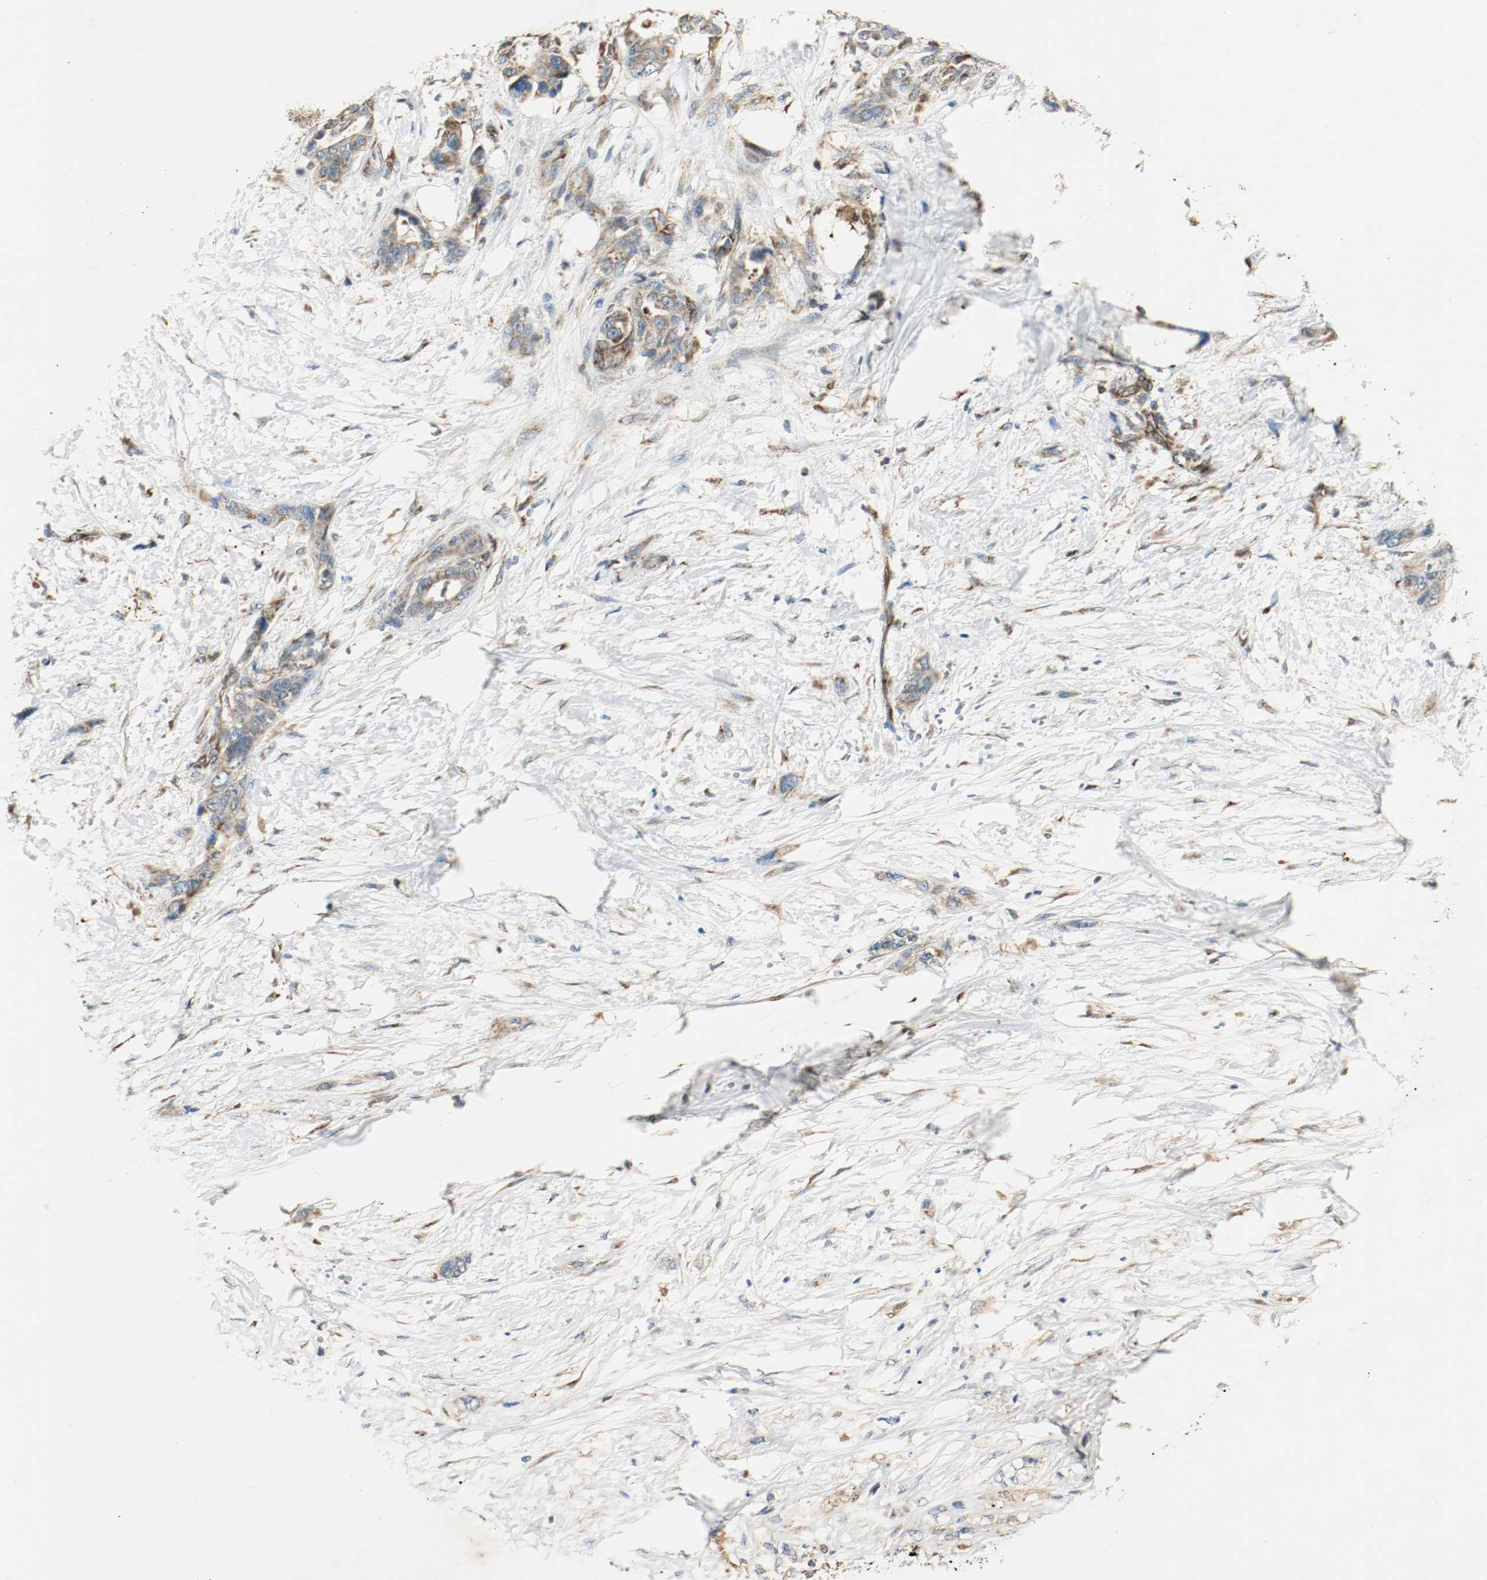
{"staining": {"intensity": "moderate", "quantity": ">75%", "location": "cytoplasmic/membranous"}, "tissue": "pancreatic cancer", "cell_type": "Tumor cells", "image_type": "cancer", "snomed": [{"axis": "morphology", "description": "Adenocarcinoma, NOS"}, {"axis": "topography", "description": "Pancreas"}], "caption": "An image of human pancreatic adenocarcinoma stained for a protein displays moderate cytoplasmic/membranous brown staining in tumor cells.", "gene": "PLCG1", "patient": {"sex": "male", "age": 46}}